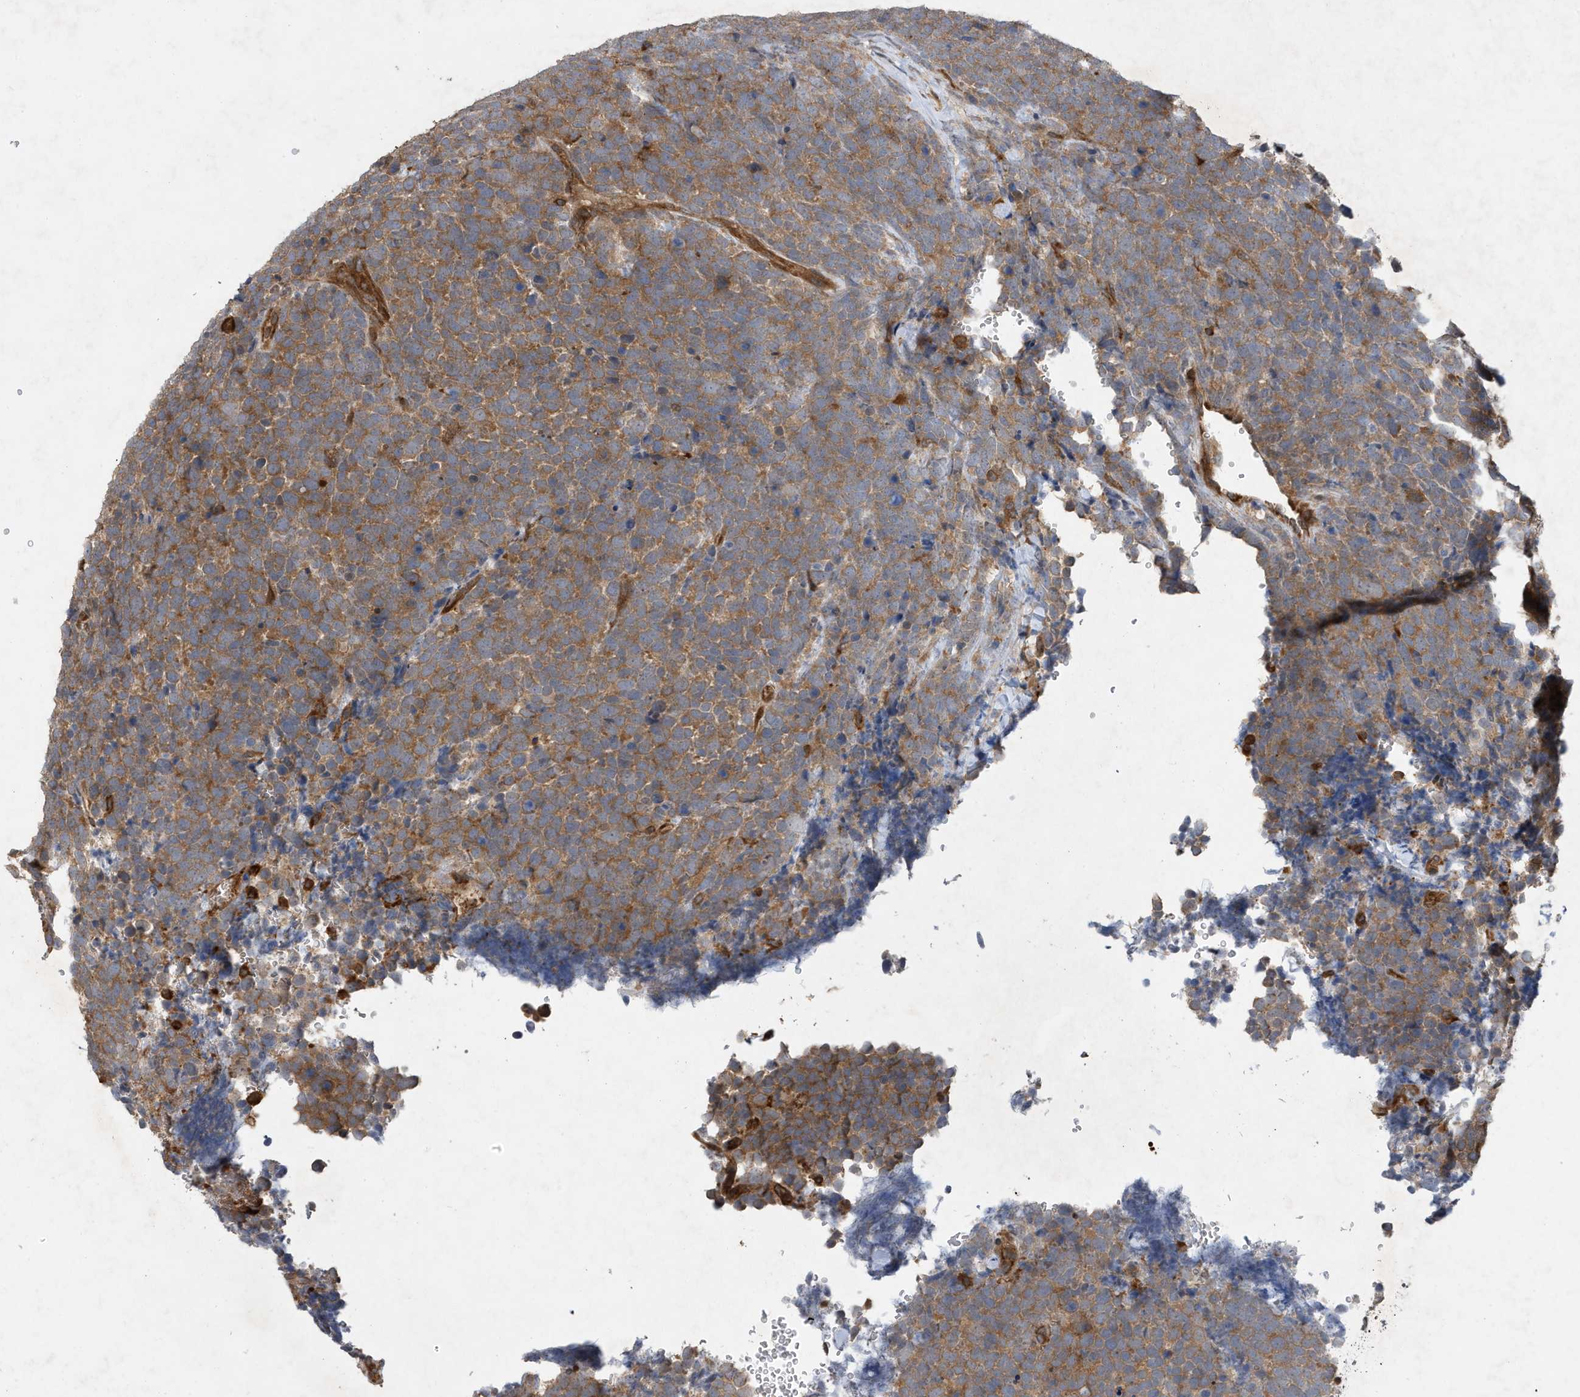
{"staining": {"intensity": "moderate", "quantity": ">75%", "location": "cytoplasmic/membranous"}, "tissue": "urothelial cancer", "cell_type": "Tumor cells", "image_type": "cancer", "snomed": [{"axis": "morphology", "description": "Urothelial carcinoma, High grade"}, {"axis": "topography", "description": "Urinary bladder"}], "caption": "Immunohistochemical staining of urothelial carcinoma (high-grade) exhibits moderate cytoplasmic/membranous protein expression in approximately >75% of tumor cells. The staining was performed using DAB (3,3'-diaminobenzidine), with brown indicating positive protein expression. Nuclei are stained blue with hematoxylin.", "gene": "LAPTM4A", "patient": {"sex": "female", "age": 82}}